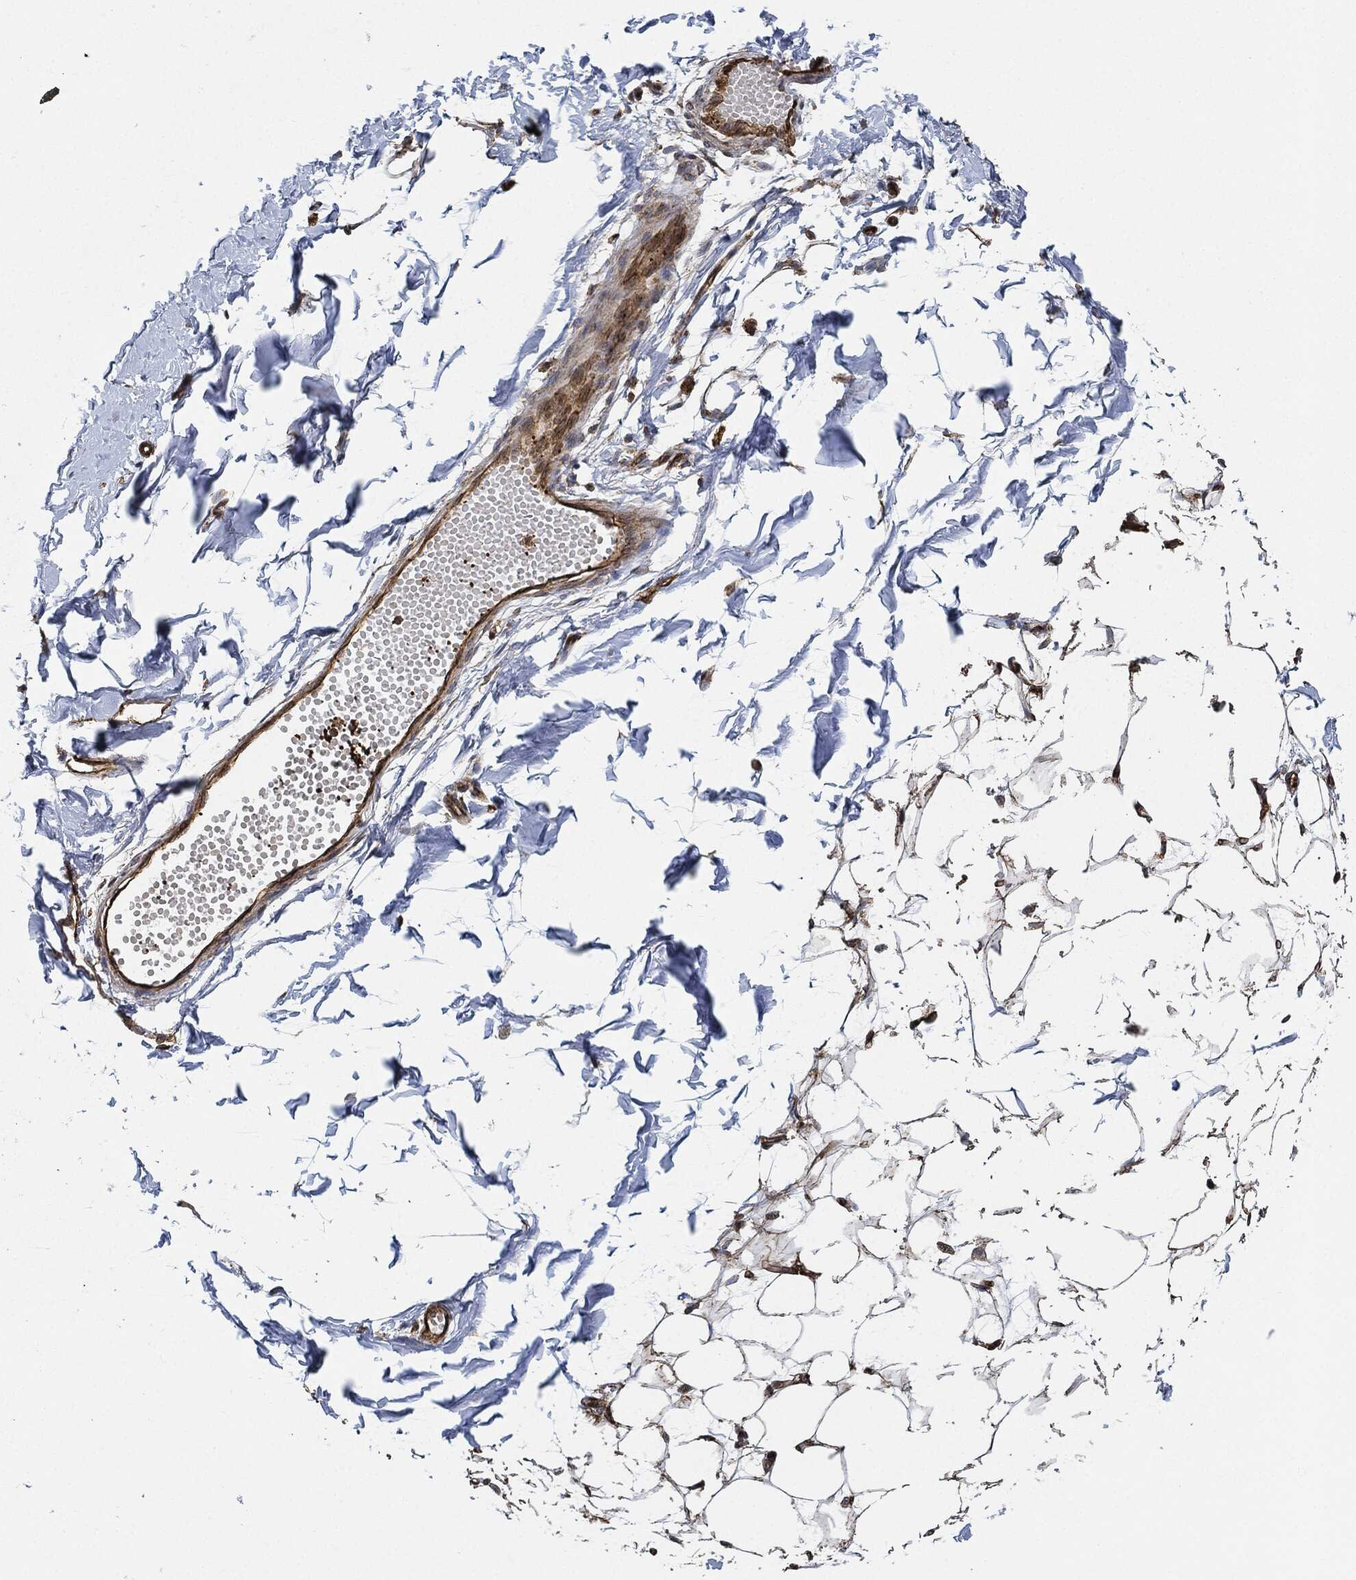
{"staining": {"intensity": "strong", "quantity": ">75%", "location": "cytoplasmic/membranous"}, "tissue": "breast", "cell_type": "Adipocytes", "image_type": "normal", "snomed": [{"axis": "morphology", "description": "Normal tissue, NOS"}, {"axis": "topography", "description": "Breast"}], "caption": "IHC micrograph of normal breast: breast stained using IHC reveals high levels of strong protein expression localized specifically in the cytoplasmic/membranous of adipocytes, appearing as a cytoplasmic/membranous brown color.", "gene": "MAP3K3", "patient": {"sex": "female", "age": 37}}